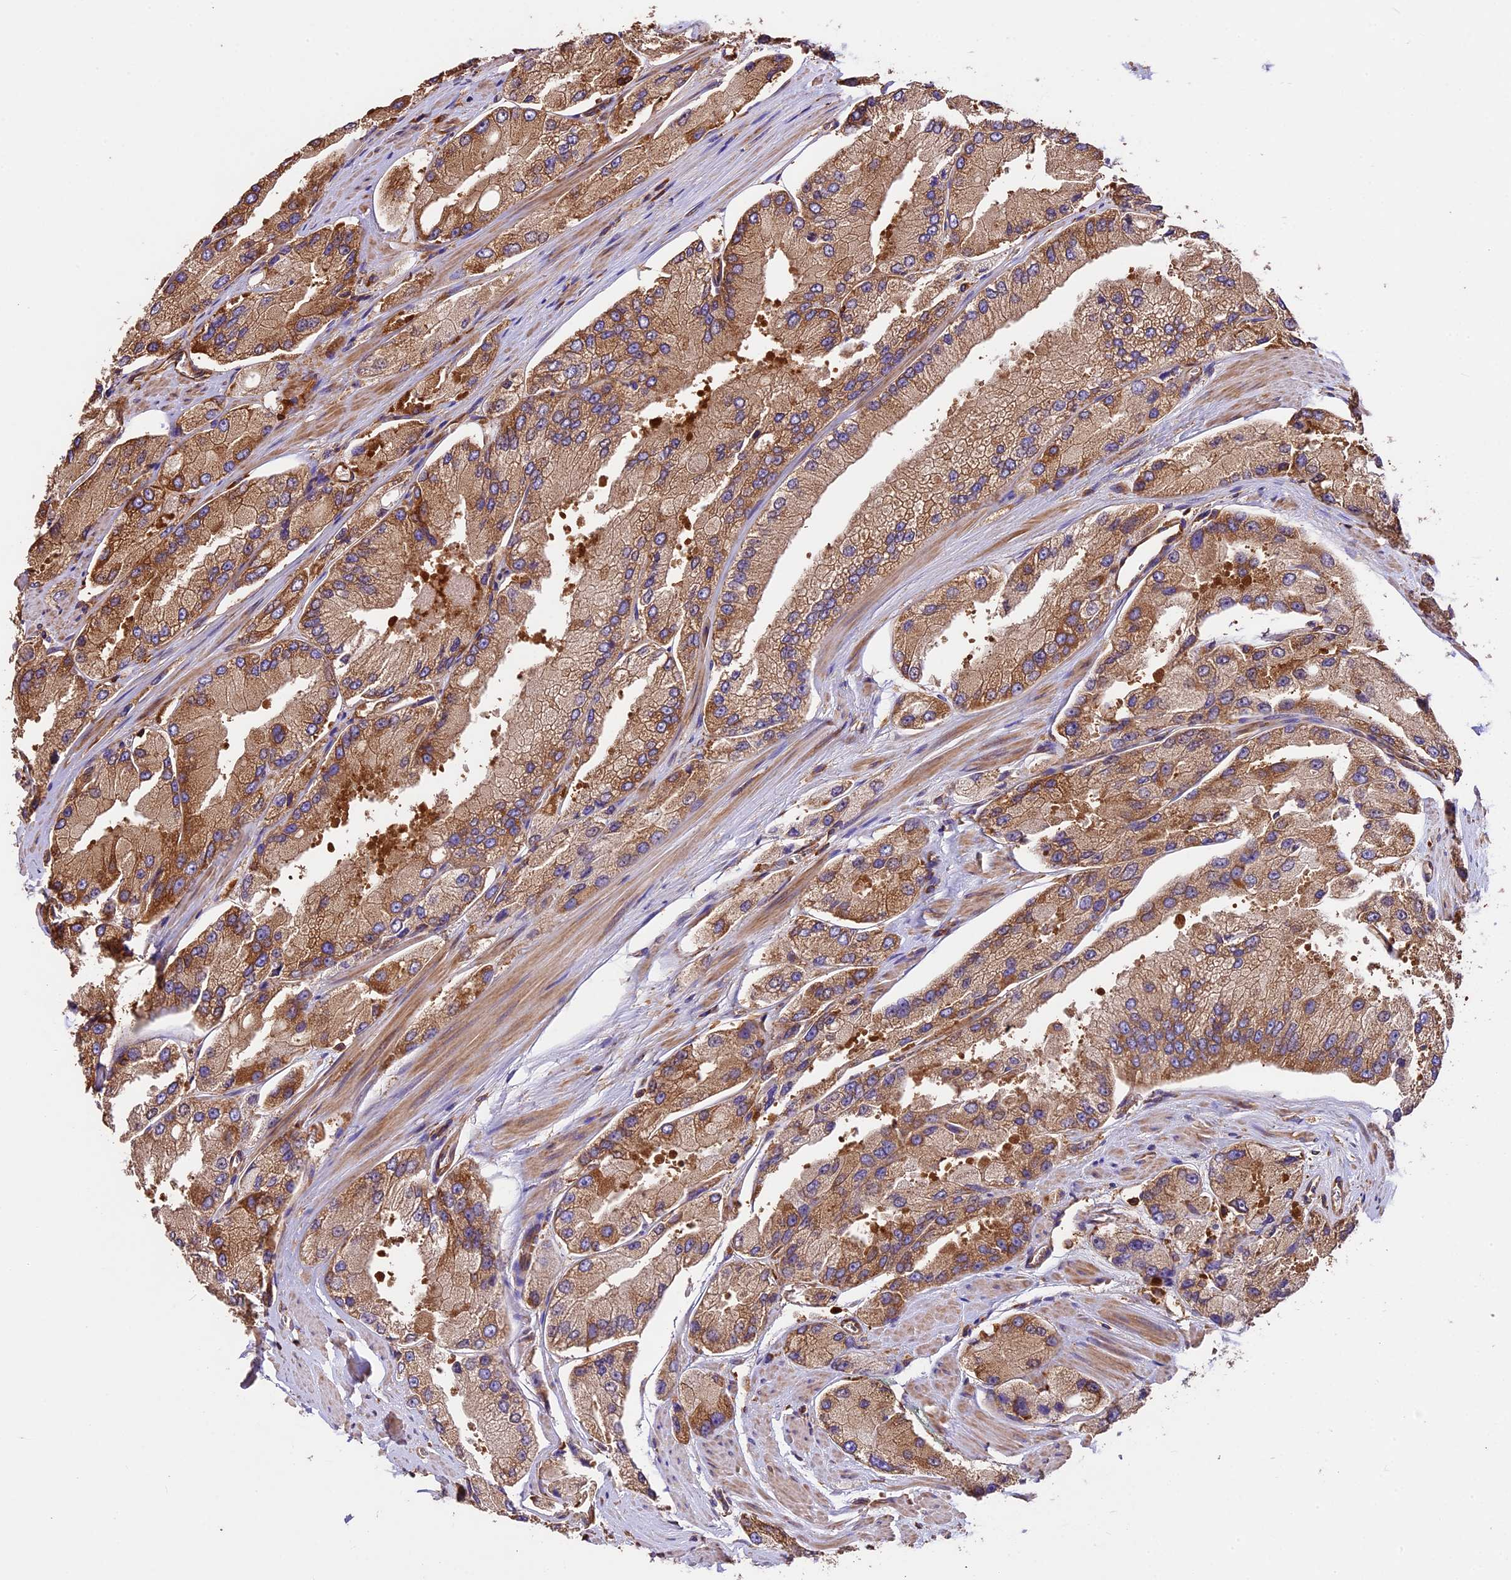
{"staining": {"intensity": "moderate", "quantity": ">75%", "location": "cytoplasmic/membranous"}, "tissue": "prostate cancer", "cell_type": "Tumor cells", "image_type": "cancer", "snomed": [{"axis": "morphology", "description": "Adenocarcinoma, High grade"}, {"axis": "topography", "description": "Prostate"}], "caption": "Tumor cells reveal medium levels of moderate cytoplasmic/membranous positivity in approximately >75% of cells in prostate adenocarcinoma (high-grade).", "gene": "KARS1", "patient": {"sex": "male", "age": 58}}